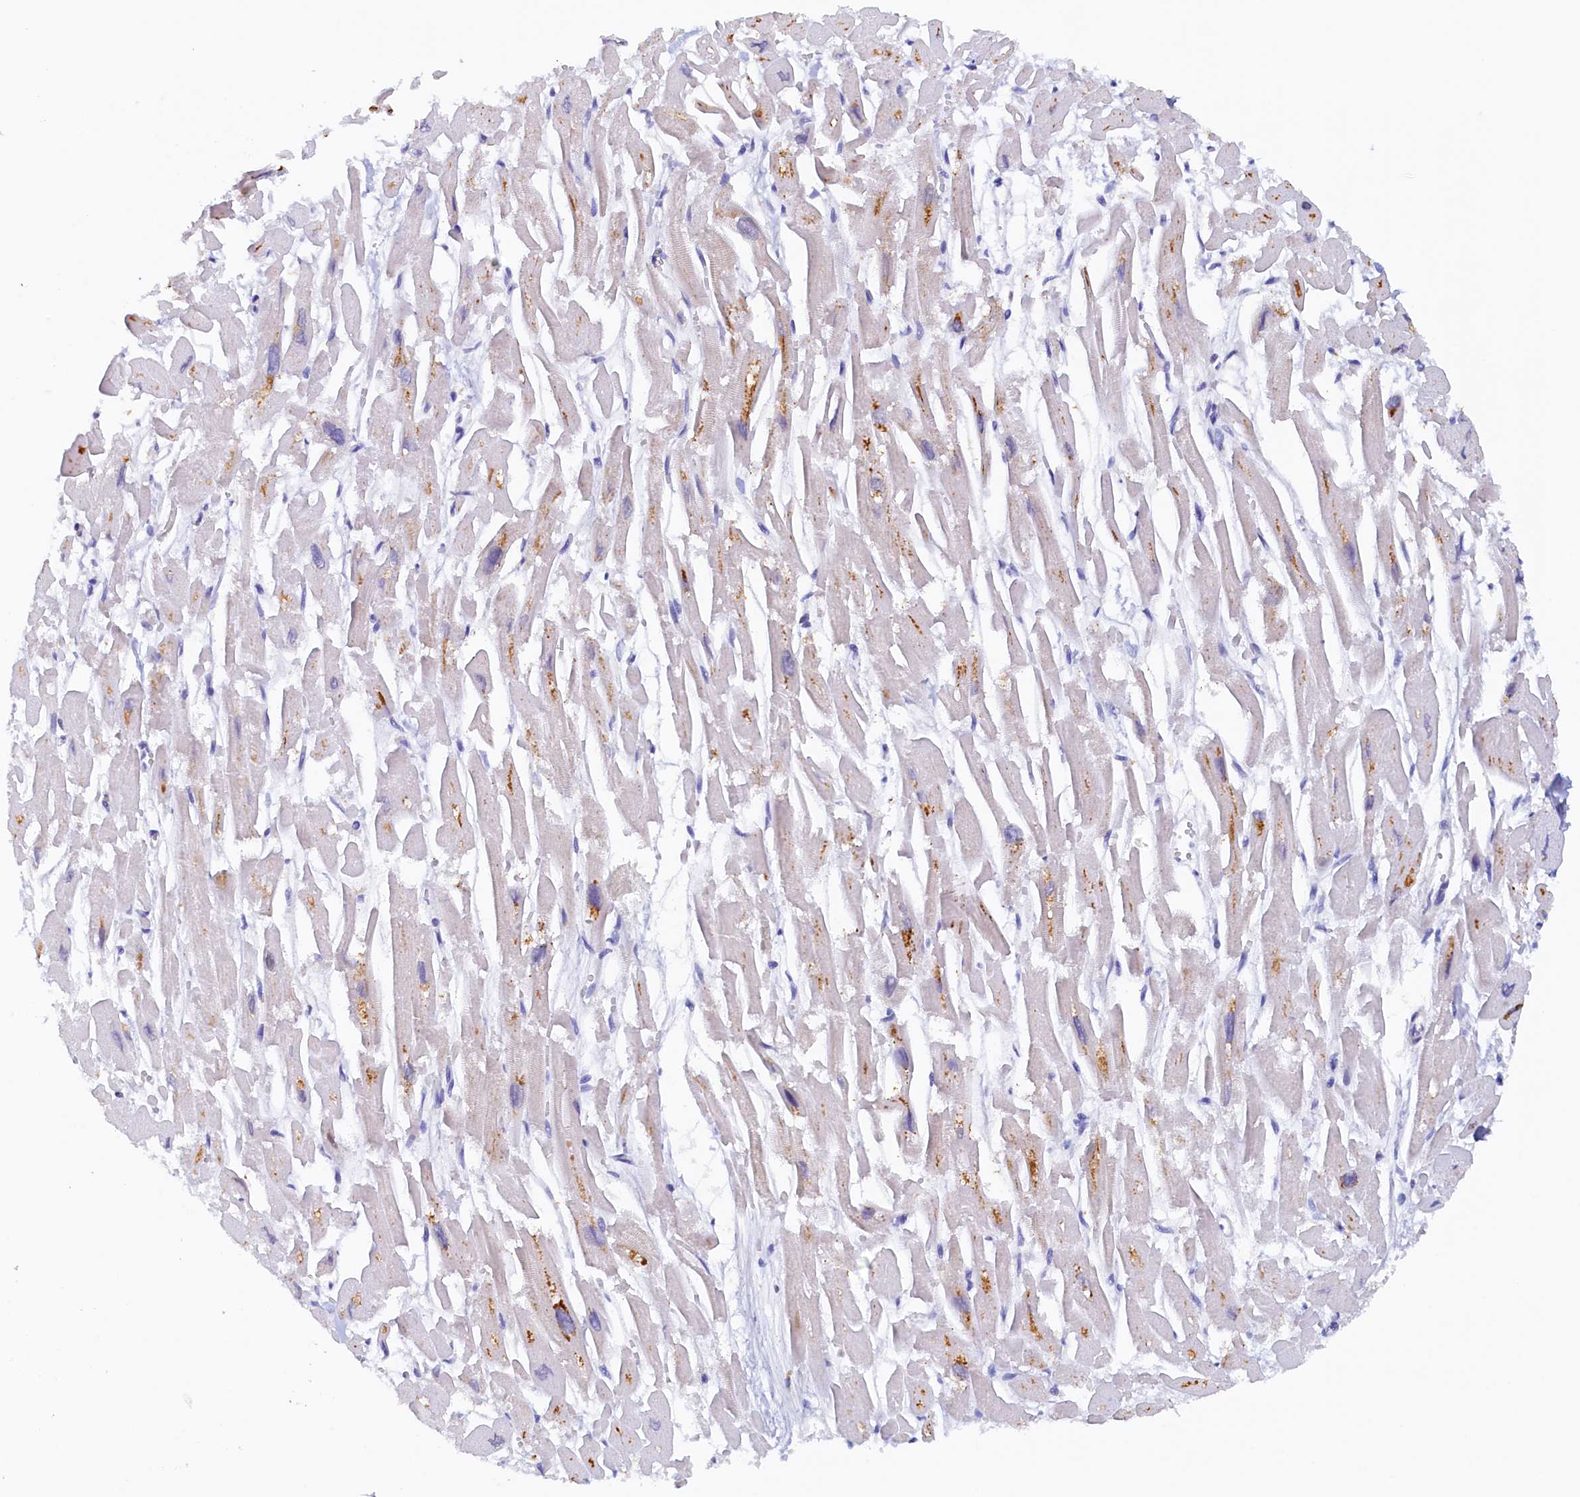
{"staining": {"intensity": "weak", "quantity": "<25%", "location": "cytoplasmic/membranous"}, "tissue": "heart muscle", "cell_type": "Cardiomyocytes", "image_type": "normal", "snomed": [{"axis": "morphology", "description": "Normal tissue, NOS"}, {"axis": "topography", "description": "Heart"}], "caption": "DAB immunohistochemical staining of unremarkable heart muscle demonstrates no significant positivity in cardiomyocytes.", "gene": "DTD1", "patient": {"sex": "male", "age": 54}}